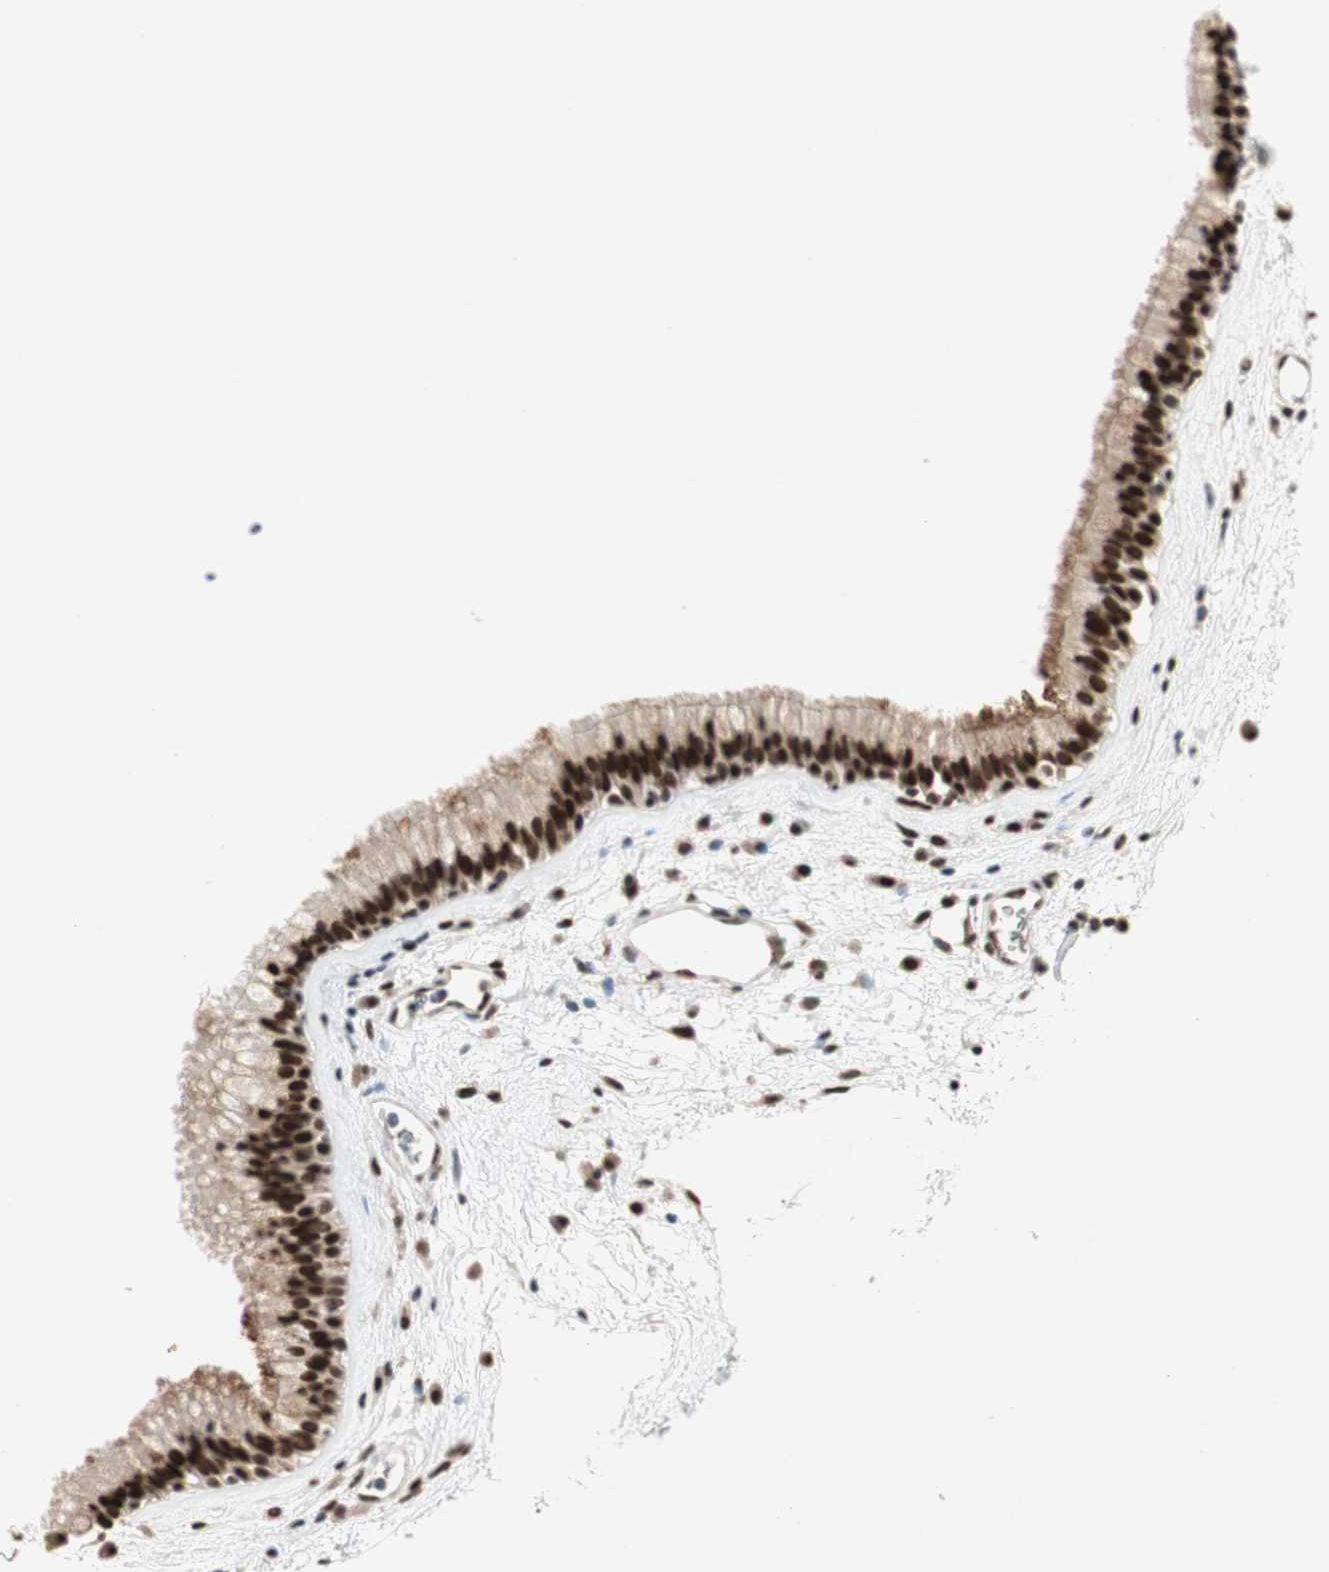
{"staining": {"intensity": "strong", "quantity": ">75%", "location": "nuclear"}, "tissue": "nasopharynx", "cell_type": "Respiratory epithelial cells", "image_type": "normal", "snomed": [{"axis": "morphology", "description": "Normal tissue, NOS"}, {"axis": "morphology", "description": "Inflammation, NOS"}, {"axis": "topography", "description": "Nasopharynx"}], "caption": "Protein staining by immunohistochemistry exhibits strong nuclear staining in approximately >75% of respiratory epithelial cells in unremarkable nasopharynx. (Stains: DAB in brown, nuclei in blue, Microscopy: brightfield microscopy at high magnification).", "gene": "MDC1", "patient": {"sex": "male", "age": 48}}